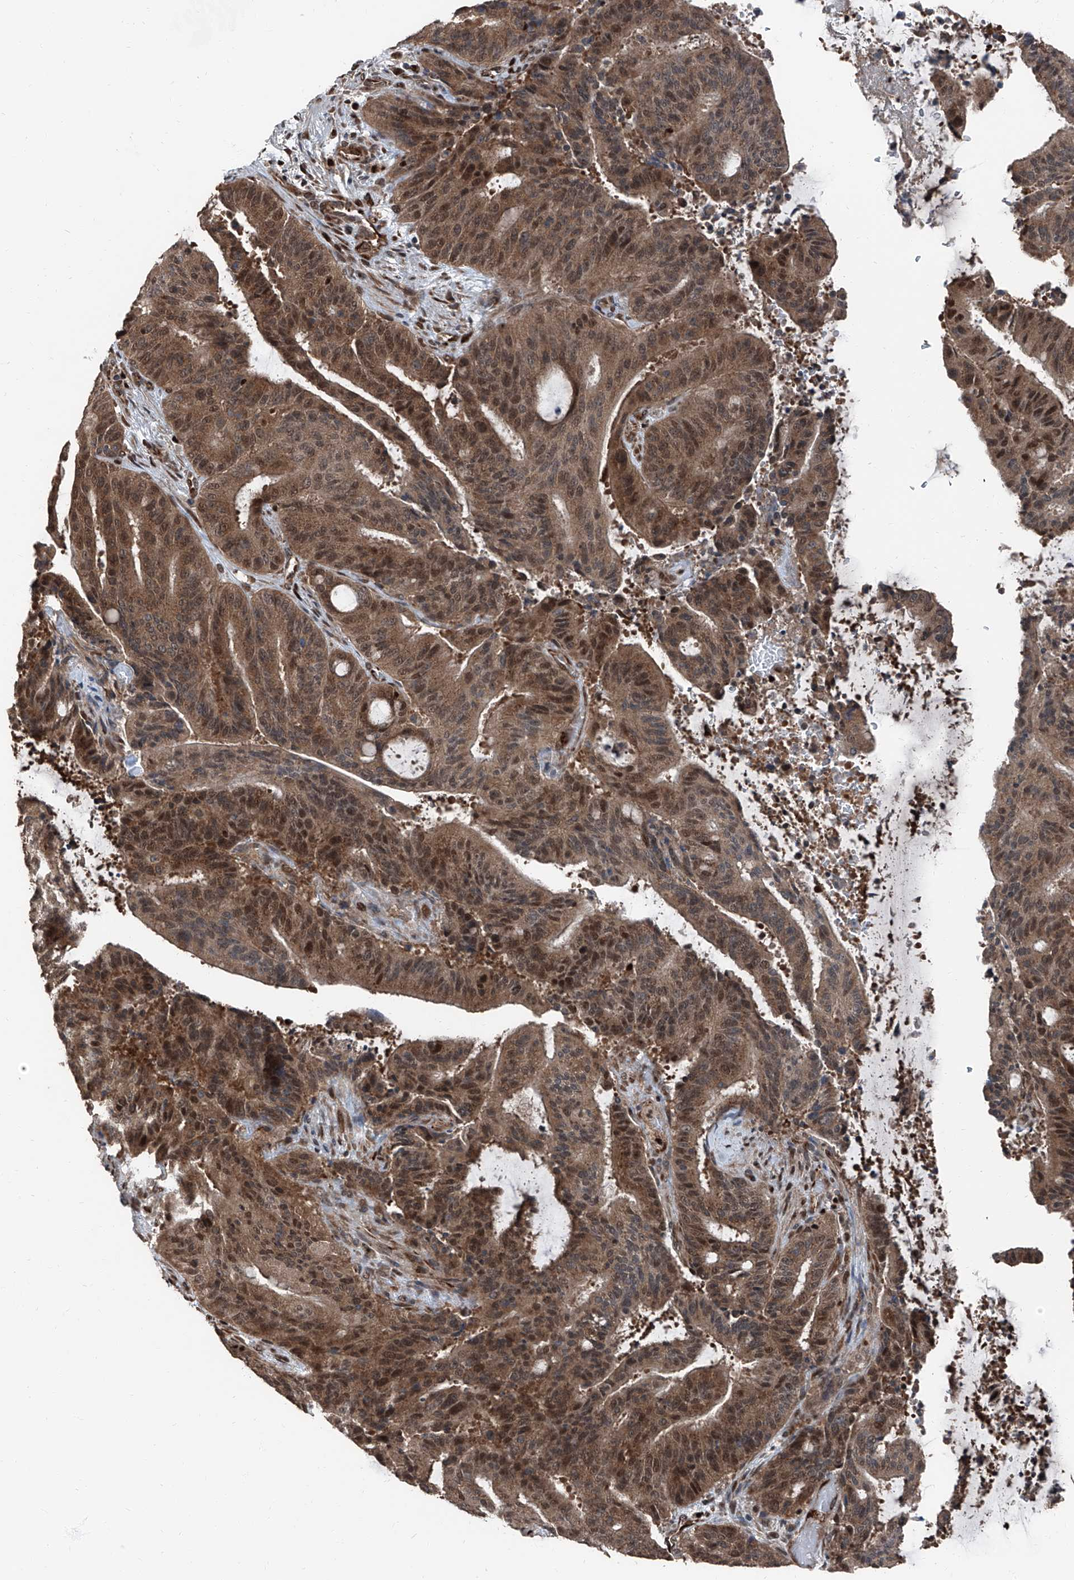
{"staining": {"intensity": "moderate", "quantity": ">75%", "location": "cytoplasmic/membranous,nuclear"}, "tissue": "liver cancer", "cell_type": "Tumor cells", "image_type": "cancer", "snomed": [{"axis": "morphology", "description": "Normal tissue, NOS"}, {"axis": "morphology", "description": "Cholangiocarcinoma"}, {"axis": "topography", "description": "Liver"}, {"axis": "topography", "description": "Peripheral nerve tissue"}], "caption": "Protein analysis of cholangiocarcinoma (liver) tissue displays moderate cytoplasmic/membranous and nuclear positivity in approximately >75% of tumor cells. (DAB = brown stain, brightfield microscopy at high magnification).", "gene": "FKBP5", "patient": {"sex": "female", "age": 73}}